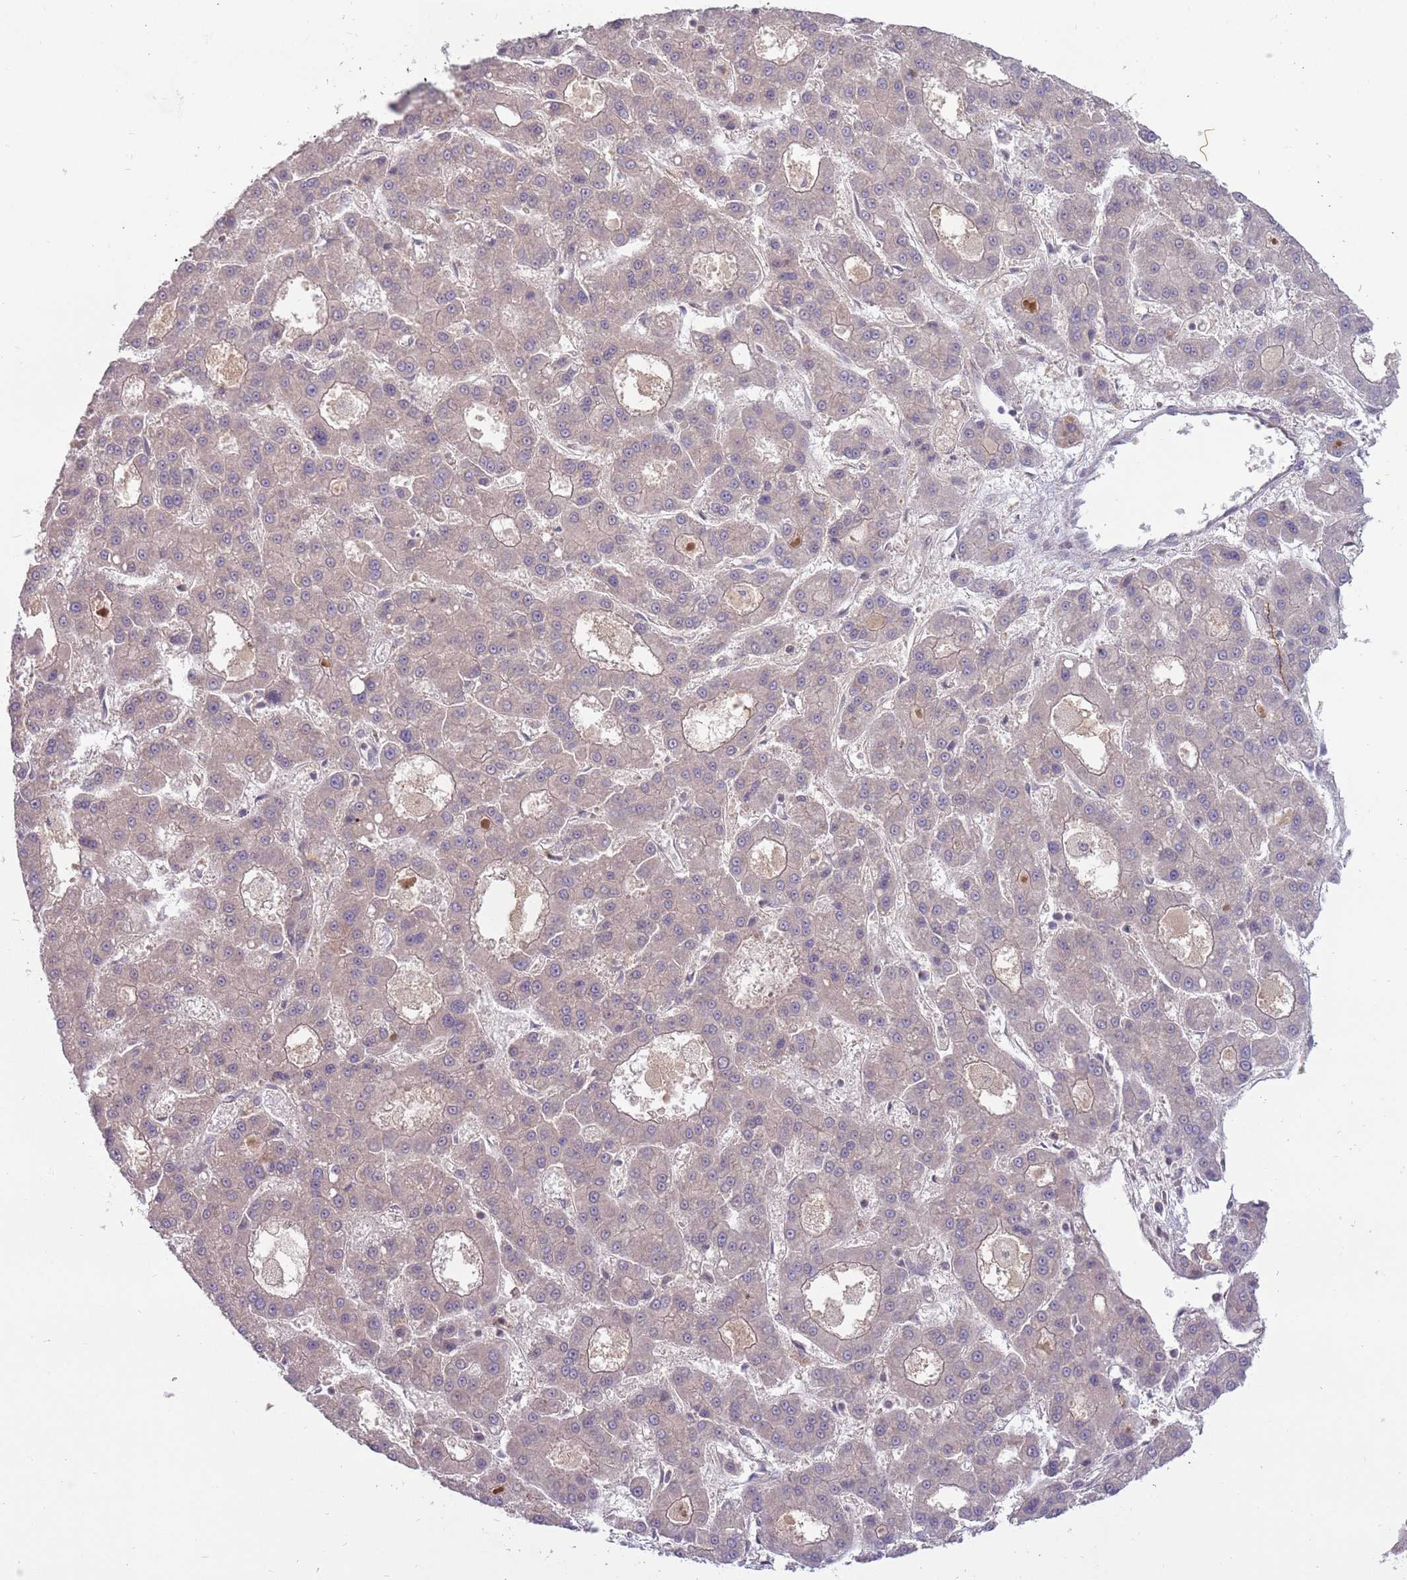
{"staining": {"intensity": "negative", "quantity": "none", "location": "none"}, "tissue": "liver cancer", "cell_type": "Tumor cells", "image_type": "cancer", "snomed": [{"axis": "morphology", "description": "Carcinoma, Hepatocellular, NOS"}, {"axis": "topography", "description": "Liver"}], "caption": "A photomicrograph of liver cancer stained for a protein demonstrates no brown staining in tumor cells.", "gene": "ADAMTS3", "patient": {"sex": "male", "age": 70}}